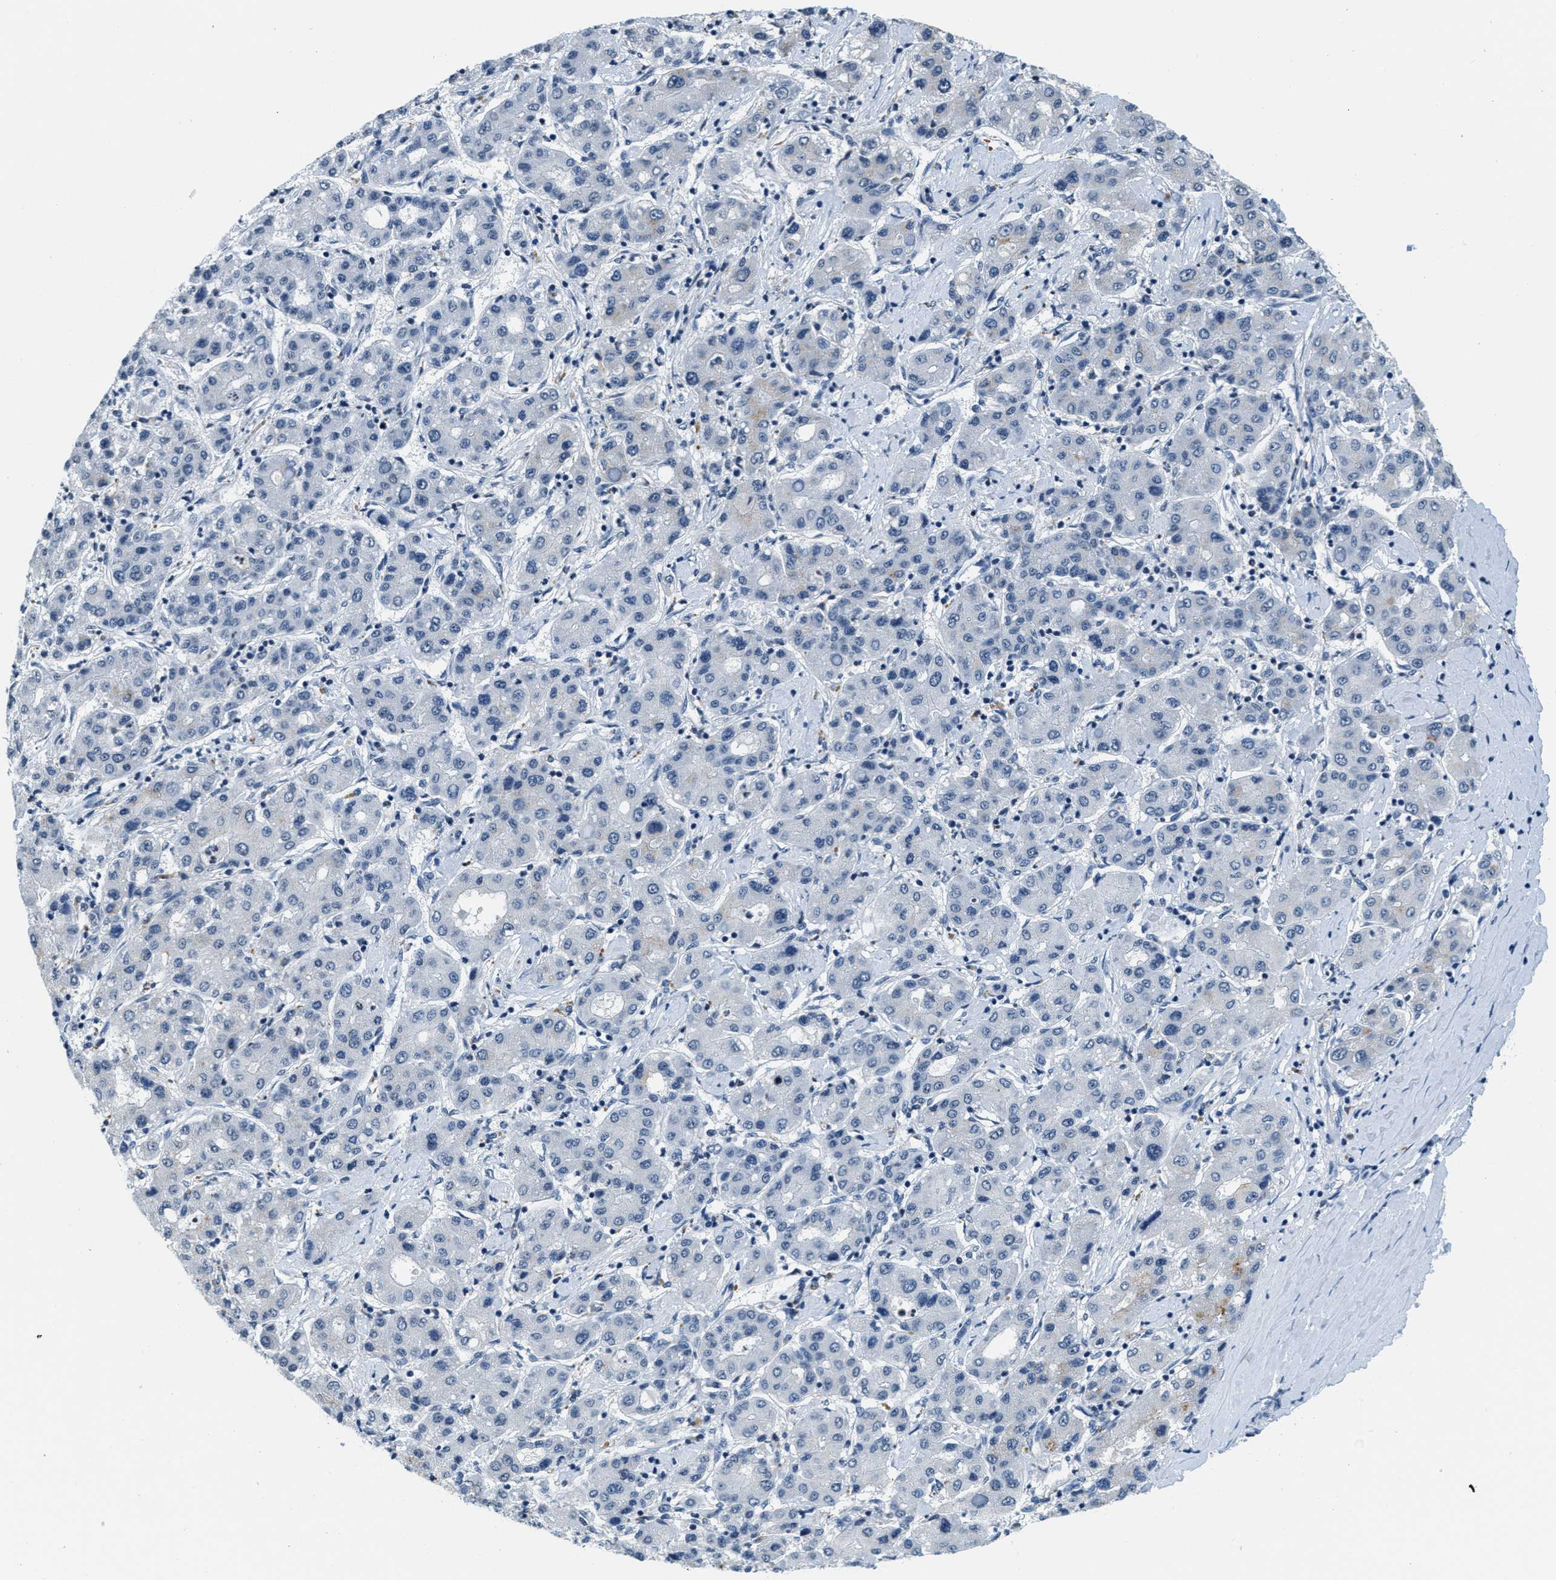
{"staining": {"intensity": "negative", "quantity": "none", "location": "none"}, "tissue": "liver cancer", "cell_type": "Tumor cells", "image_type": "cancer", "snomed": [{"axis": "morphology", "description": "Carcinoma, Hepatocellular, NOS"}, {"axis": "topography", "description": "Liver"}], "caption": "High power microscopy micrograph of an immunohistochemistry (IHC) micrograph of liver hepatocellular carcinoma, revealing no significant expression in tumor cells. (Immunohistochemistry (ihc), brightfield microscopy, high magnification).", "gene": "CA4", "patient": {"sex": "male", "age": 65}}